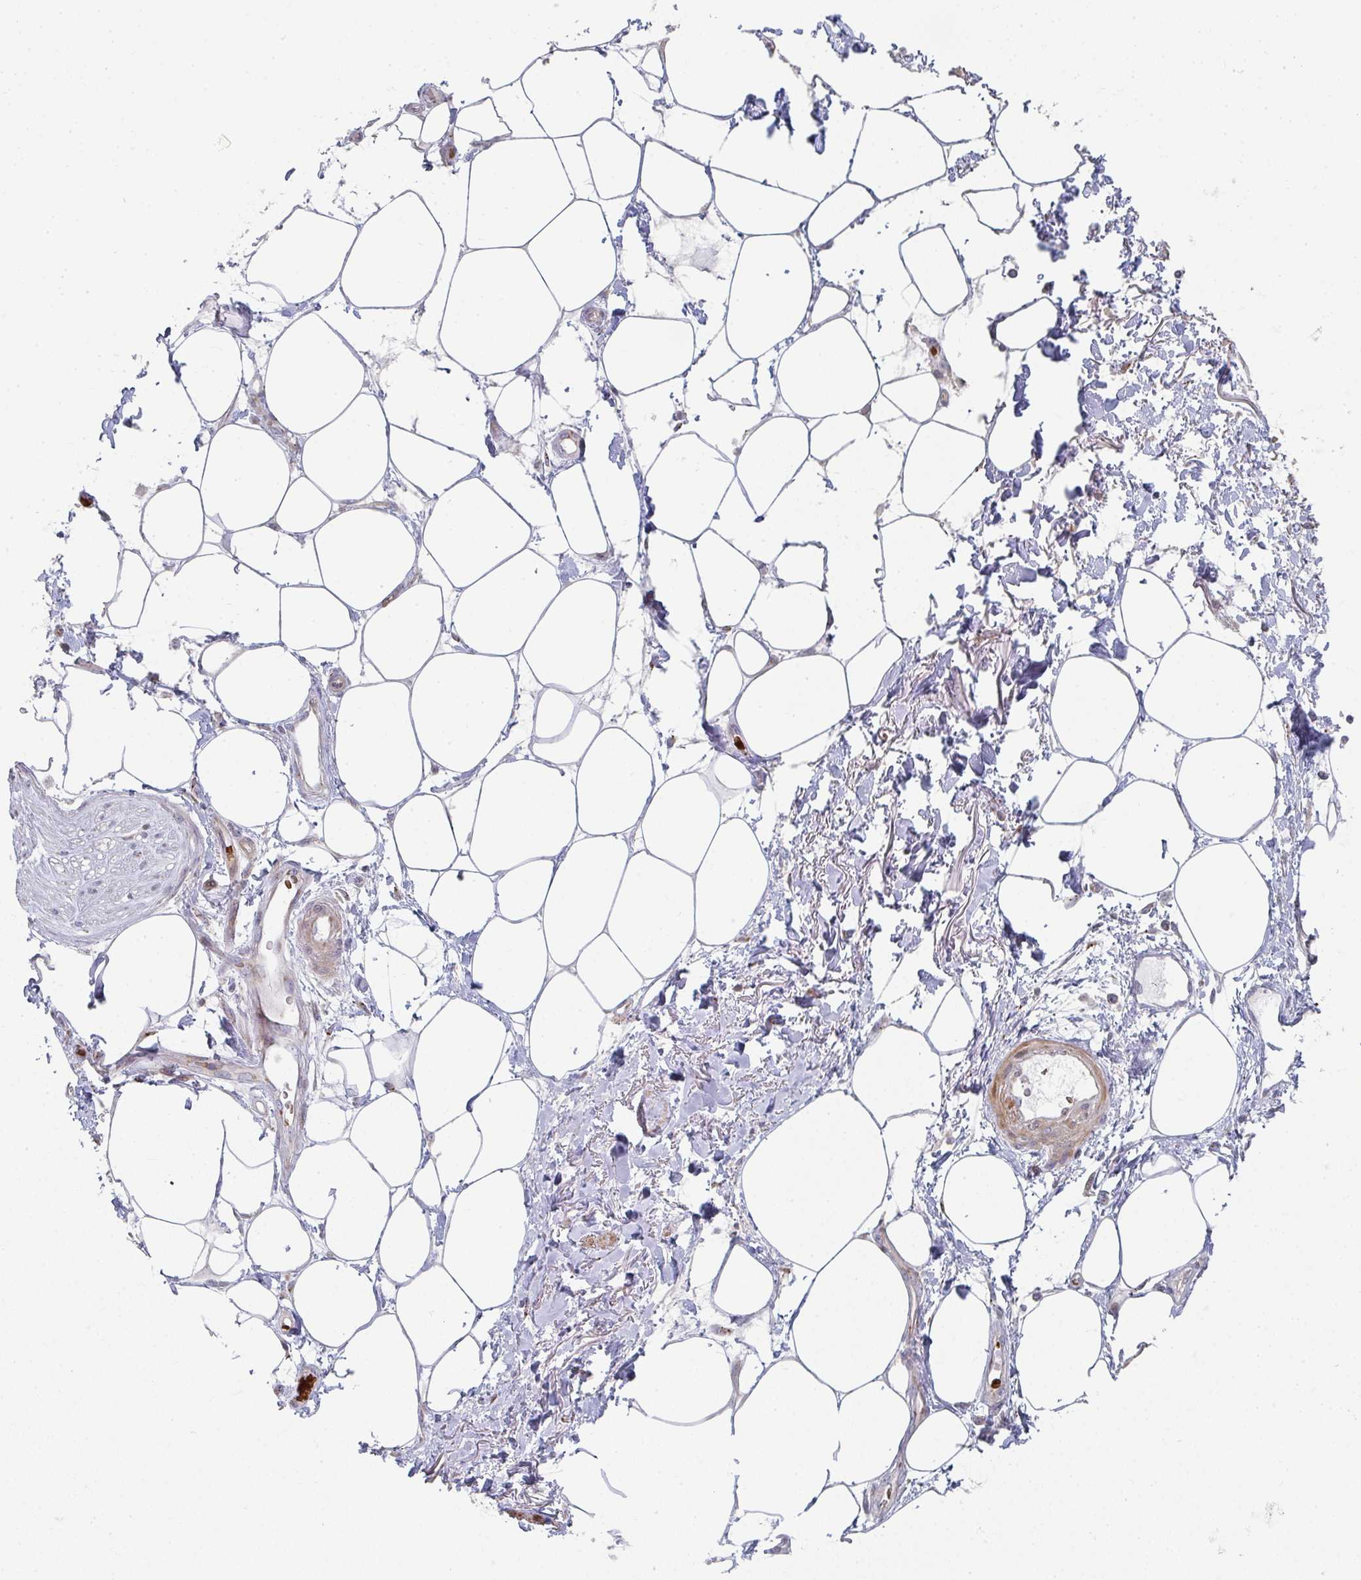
{"staining": {"intensity": "negative", "quantity": "none", "location": "none"}, "tissue": "adipose tissue", "cell_type": "Adipocytes", "image_type": "normal", "snomed": [{"axis": "morphology", "description": "Normal tissue, NOS"}, {"axis": "topography", "description": "Vagina"}, {"axis": "topography", "description": "Peripheral nerve tissue"}], "caption": "Immunohistochemistry (IHC) of normal adipose tissue exhibits no expression in adipocytes.", "gene": "ZNF526", "patient": {"sex": "female", "age": 71}}